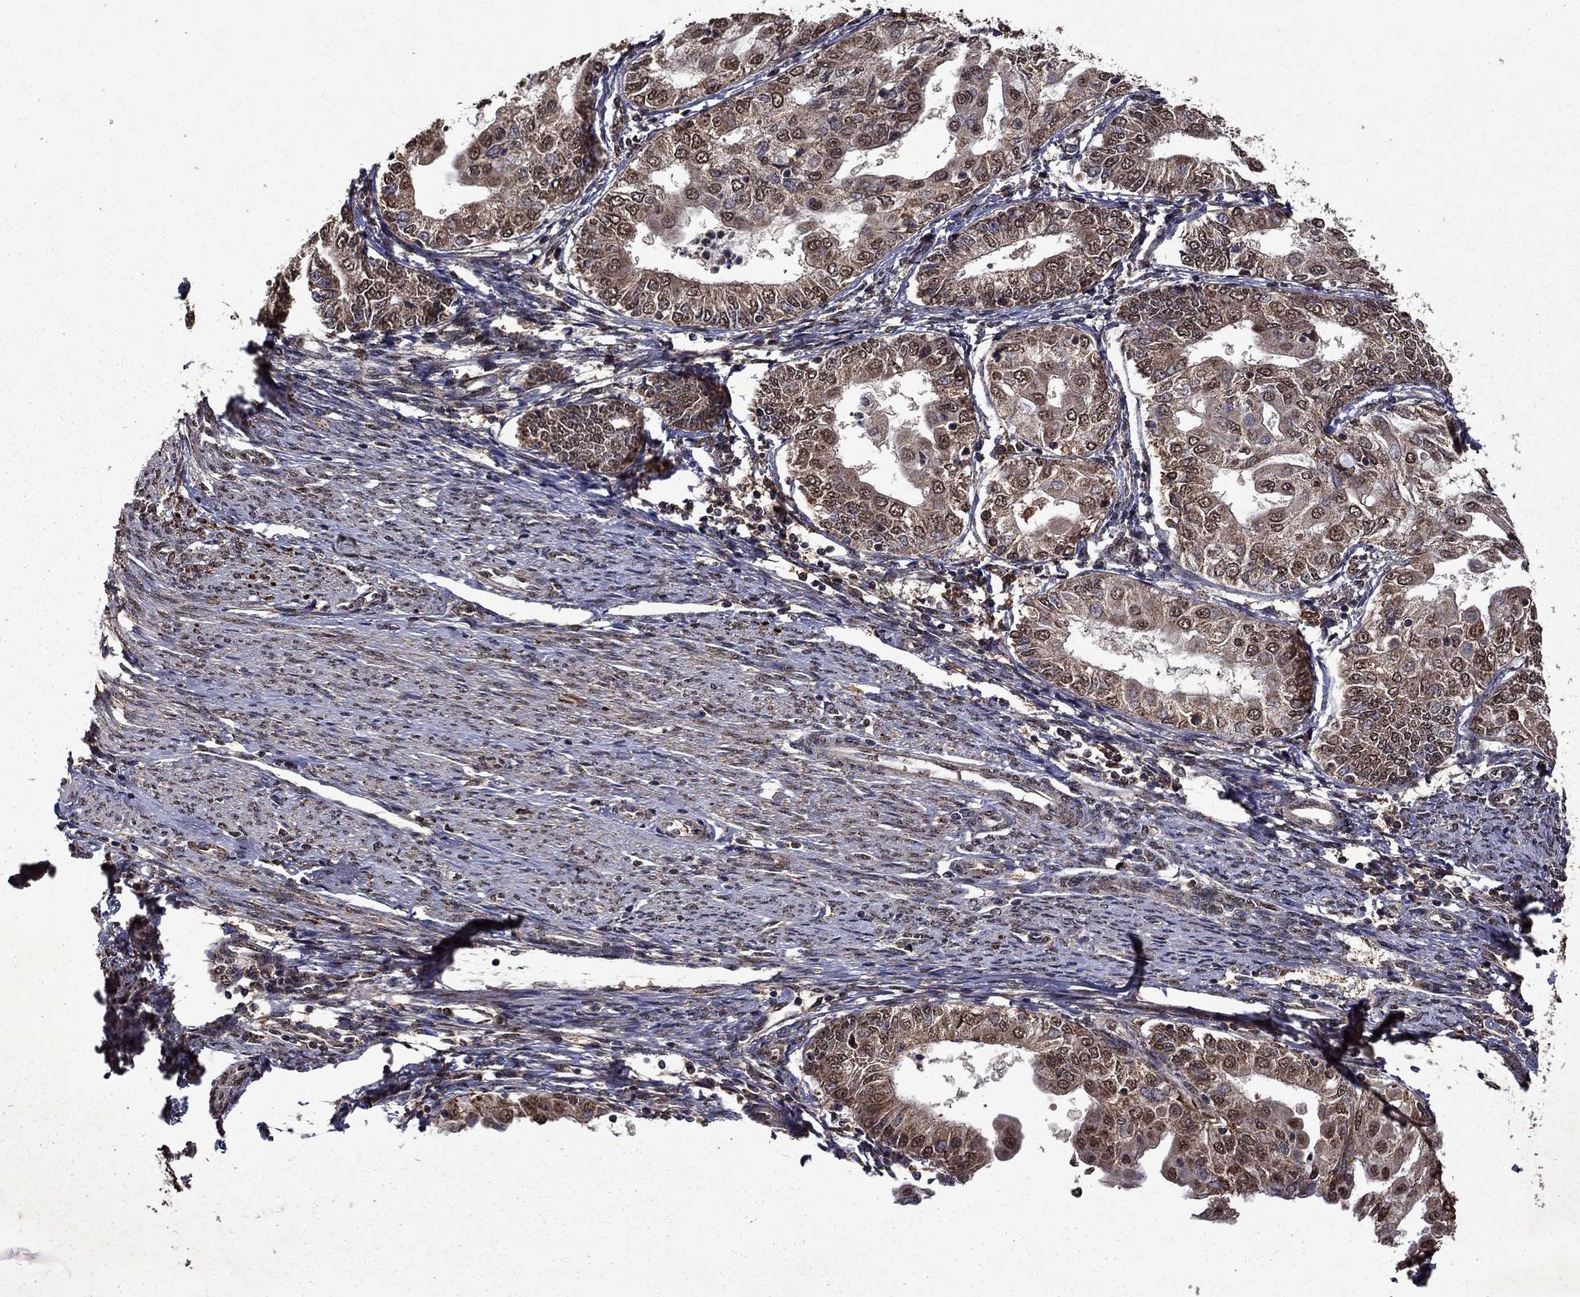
{"staining": {"intensity": "moderate", "quantity": ">75%", "location": "cytoplasmic/membranous,nuclear"}, "tissue": "endometrial cancer", "cell_type": "Tumor cells", "image_type": "cancer", "snomed": [{"axis": "morphology", "description": "Adenocarcinoma, NOS"}, {"axis": "topography", "description": "Endometrium"}], "caption": "Immunohistochemistry (IHC) staining of adenocarcinoma (endometrial), which exhibits medium levels of moderate cytoplasmic/membranous and nuclear staining in approximately >75% of tumor cells indicating moderate cytoplasmic/membranous and nuclear protein staining. The staining was performed using DAB (brown) for protein detection and nuclei were counterstained in hematoxylin (blue).", "gene": "ITM2B", "patient": {"sex": "female", "age": 68}}